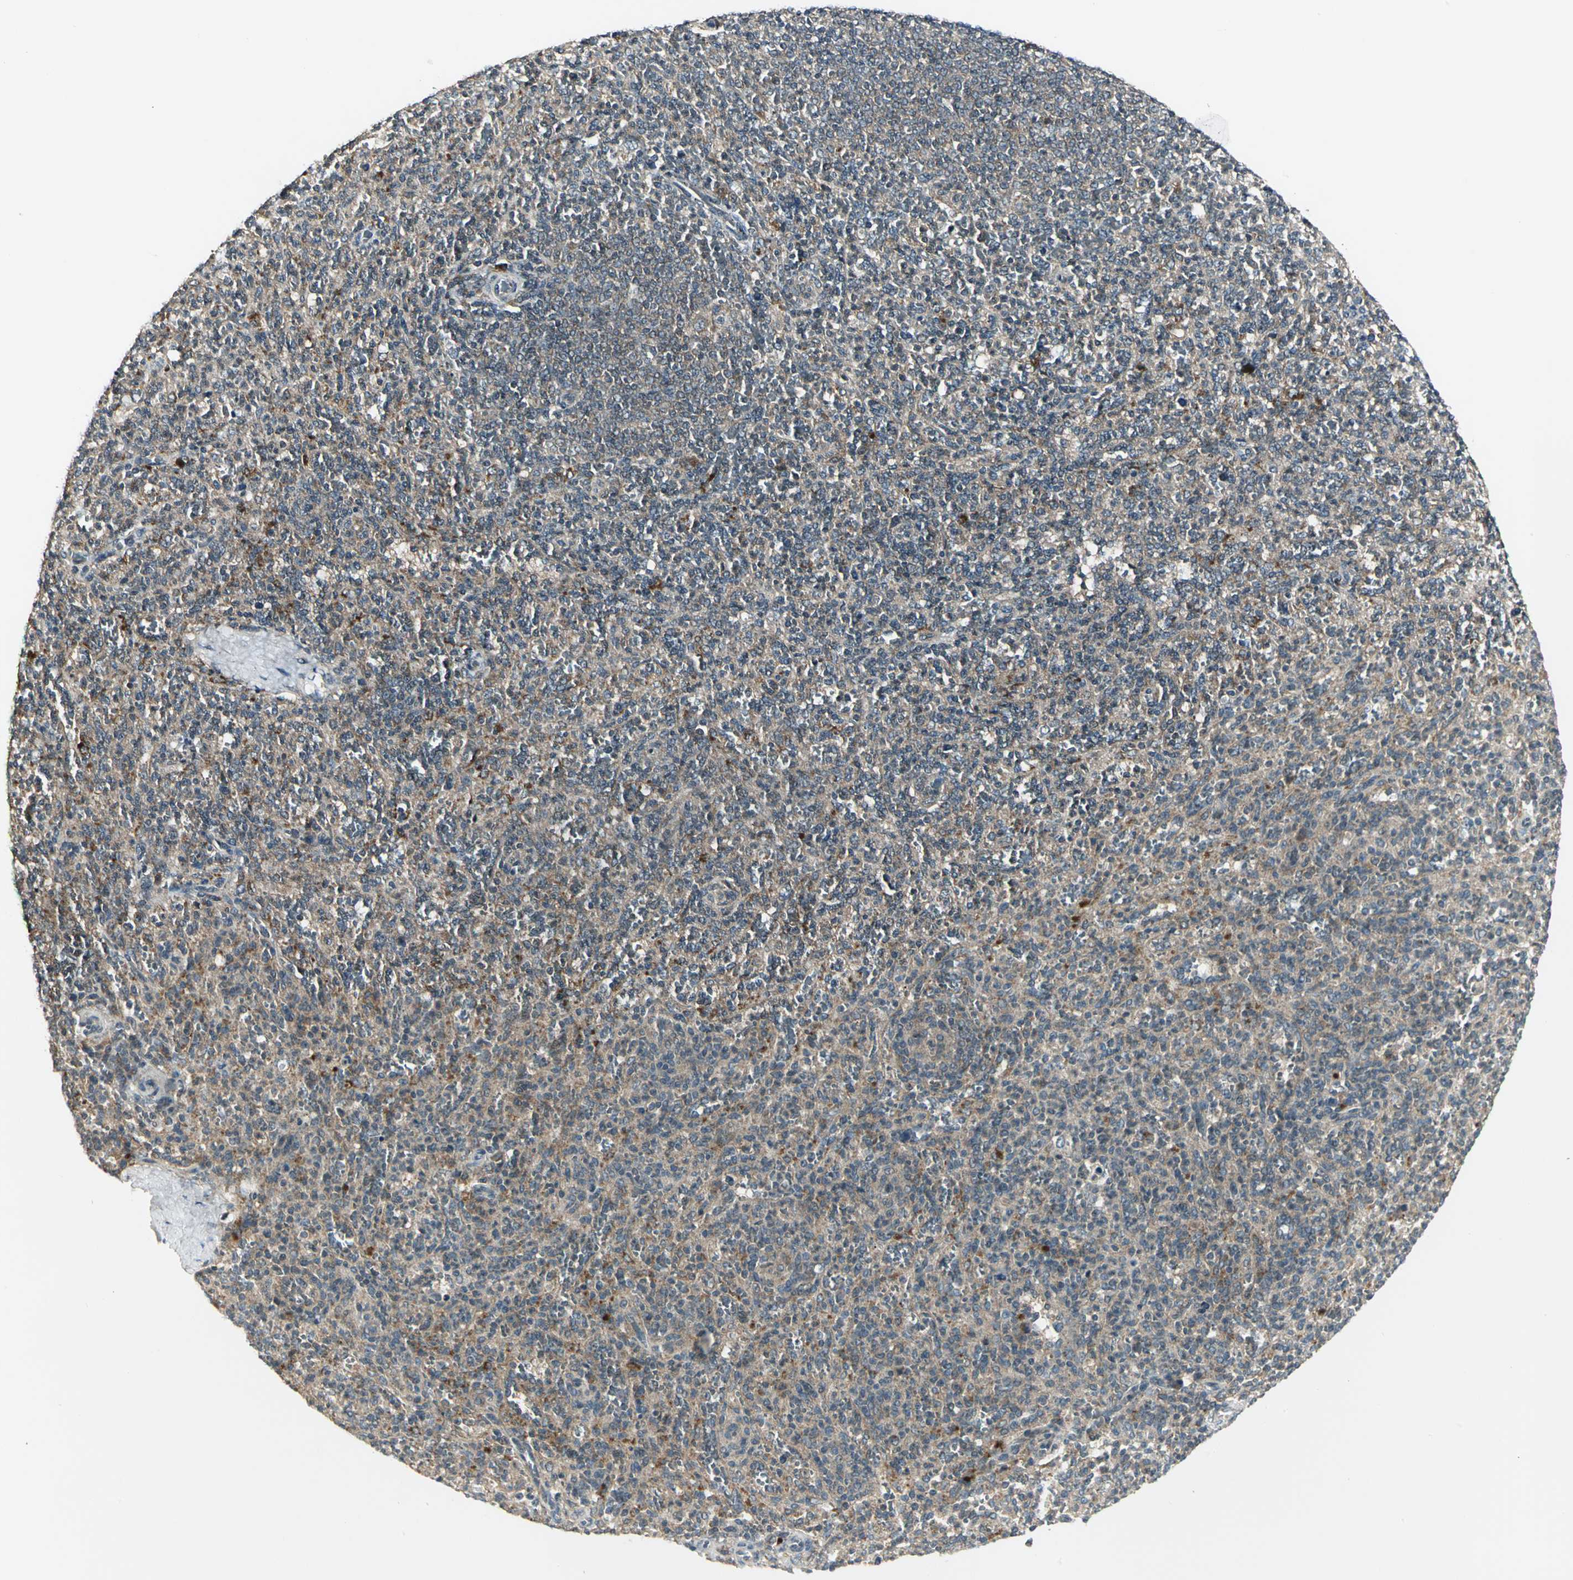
{"staining": {"intensity": "moderate", "quantity": "25%-75%", "location": "cytoplasmic/membranous"}, "tissue": "spleen", "cell_type": "Cells in red pulp", "image_type": "normal", "snomed": [{"axis": "morphology", "description": "Normal tissue, NOS"}, {"axis": "topography", "description": "Spleen"}], "caption": "Moderate cytoplasmic/membranous staining for a protein is identified in about 25%-75% of cells in red pulp of benign spleen using IHC.", "gene": "MAPK8IP3", "patient": {"sex": "male", "age": 36}}